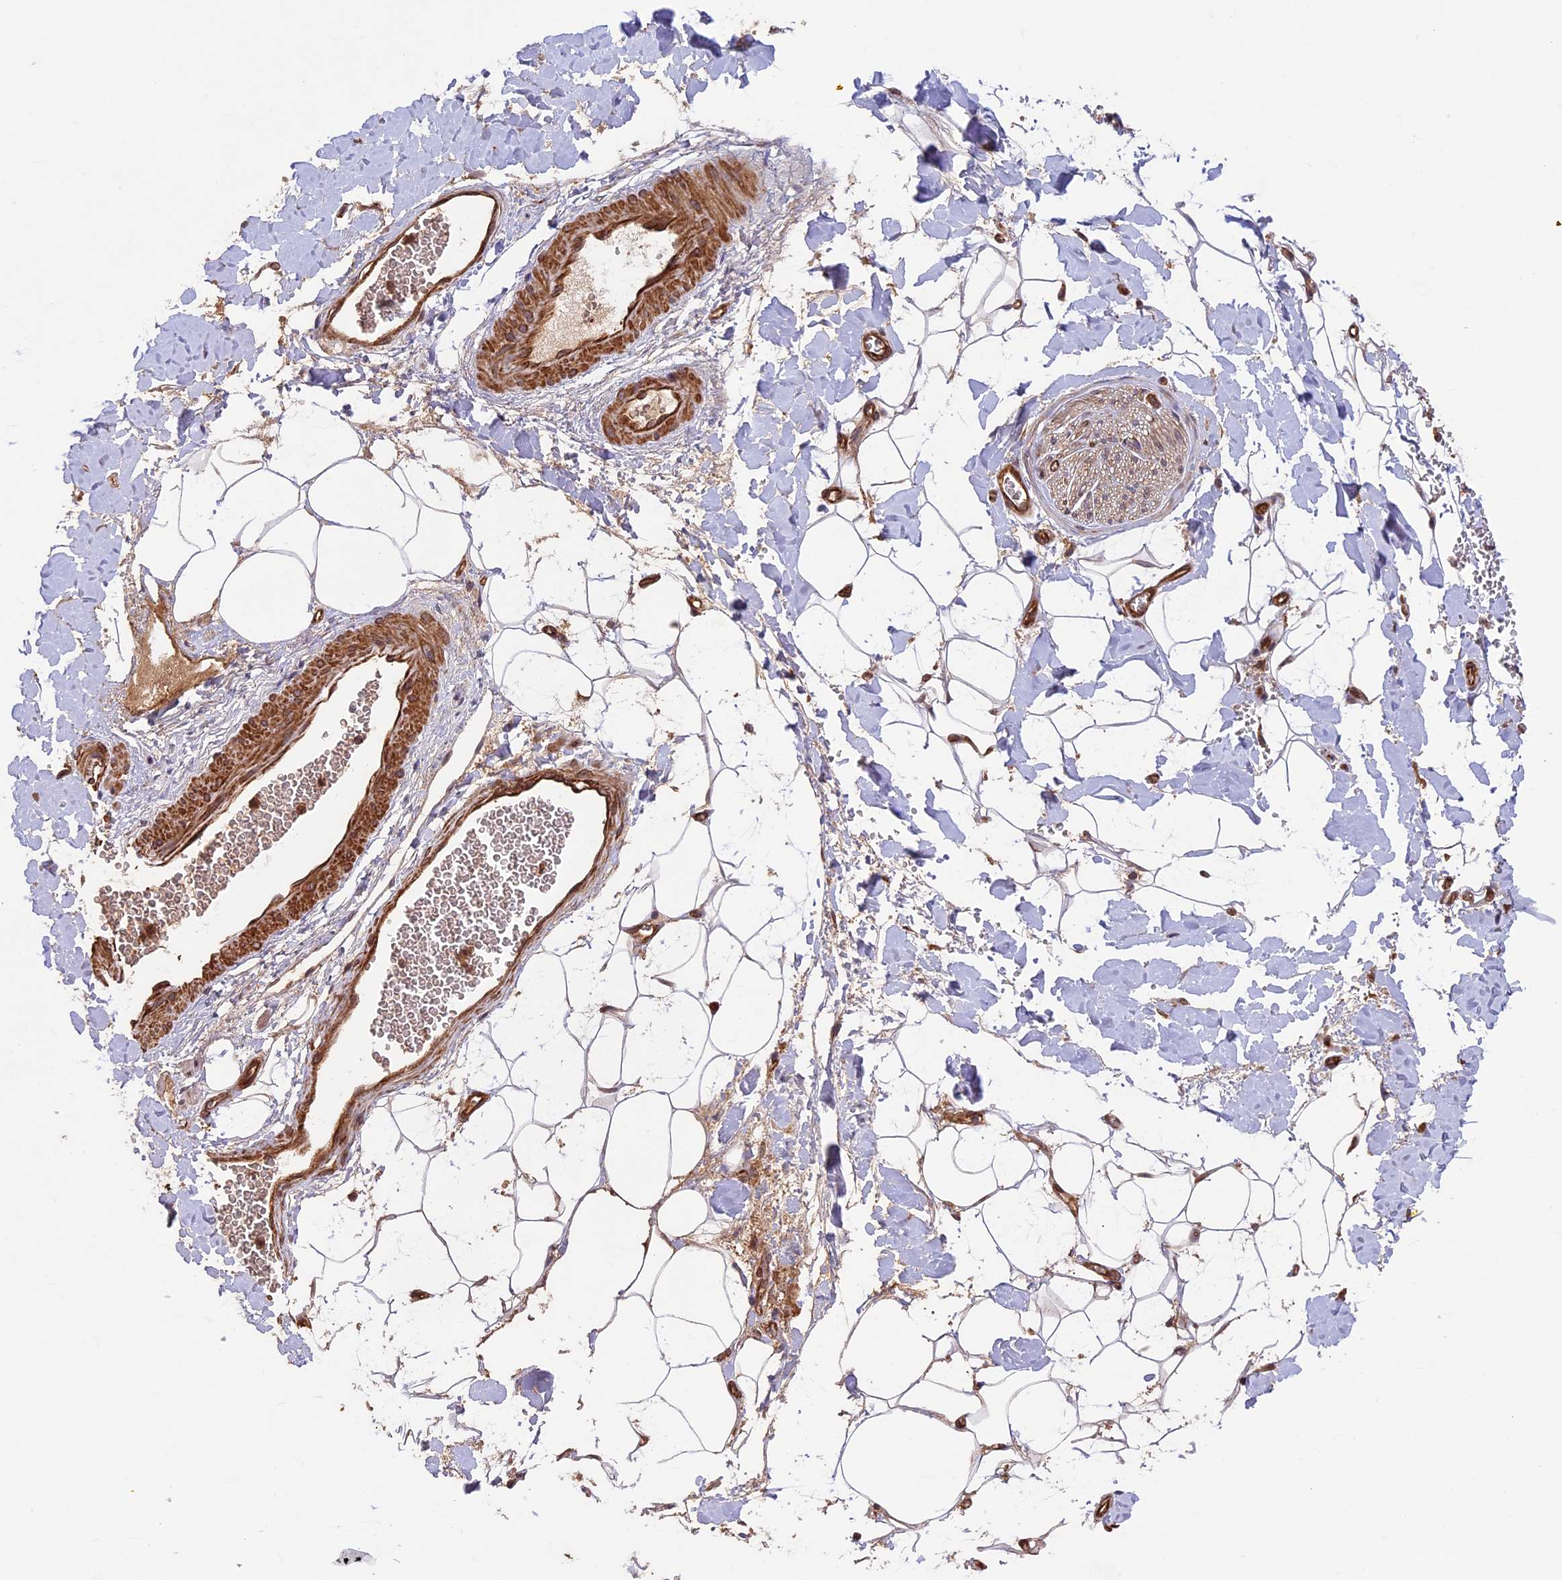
{"staining": {"intensity": "negative", "quantity": "none", "location": "none"}, "tissue": "adipose tissue", "cell_type": "Adipocytes", "image_type": "normal", "snomed": [{"axis": "morphology", "description": "Normal tissue, NOS"}, {"axis": "morphology", "description": "Adenocarcinoma, NOS"}, {"axis": "topography", "description": "Pancreas"}, {"axis": "topography", "description": "Peripheral nerve tissue"}], "caption": "DAB (3,3'-diaminobenzidine) immunohistochemical staining of benign human adipose tissue exhibits no significant staining in adipocytes. Nuclei are stained in blue.", "gene": "CCDC125", "patient": {"sex": "male", "age": 59}}